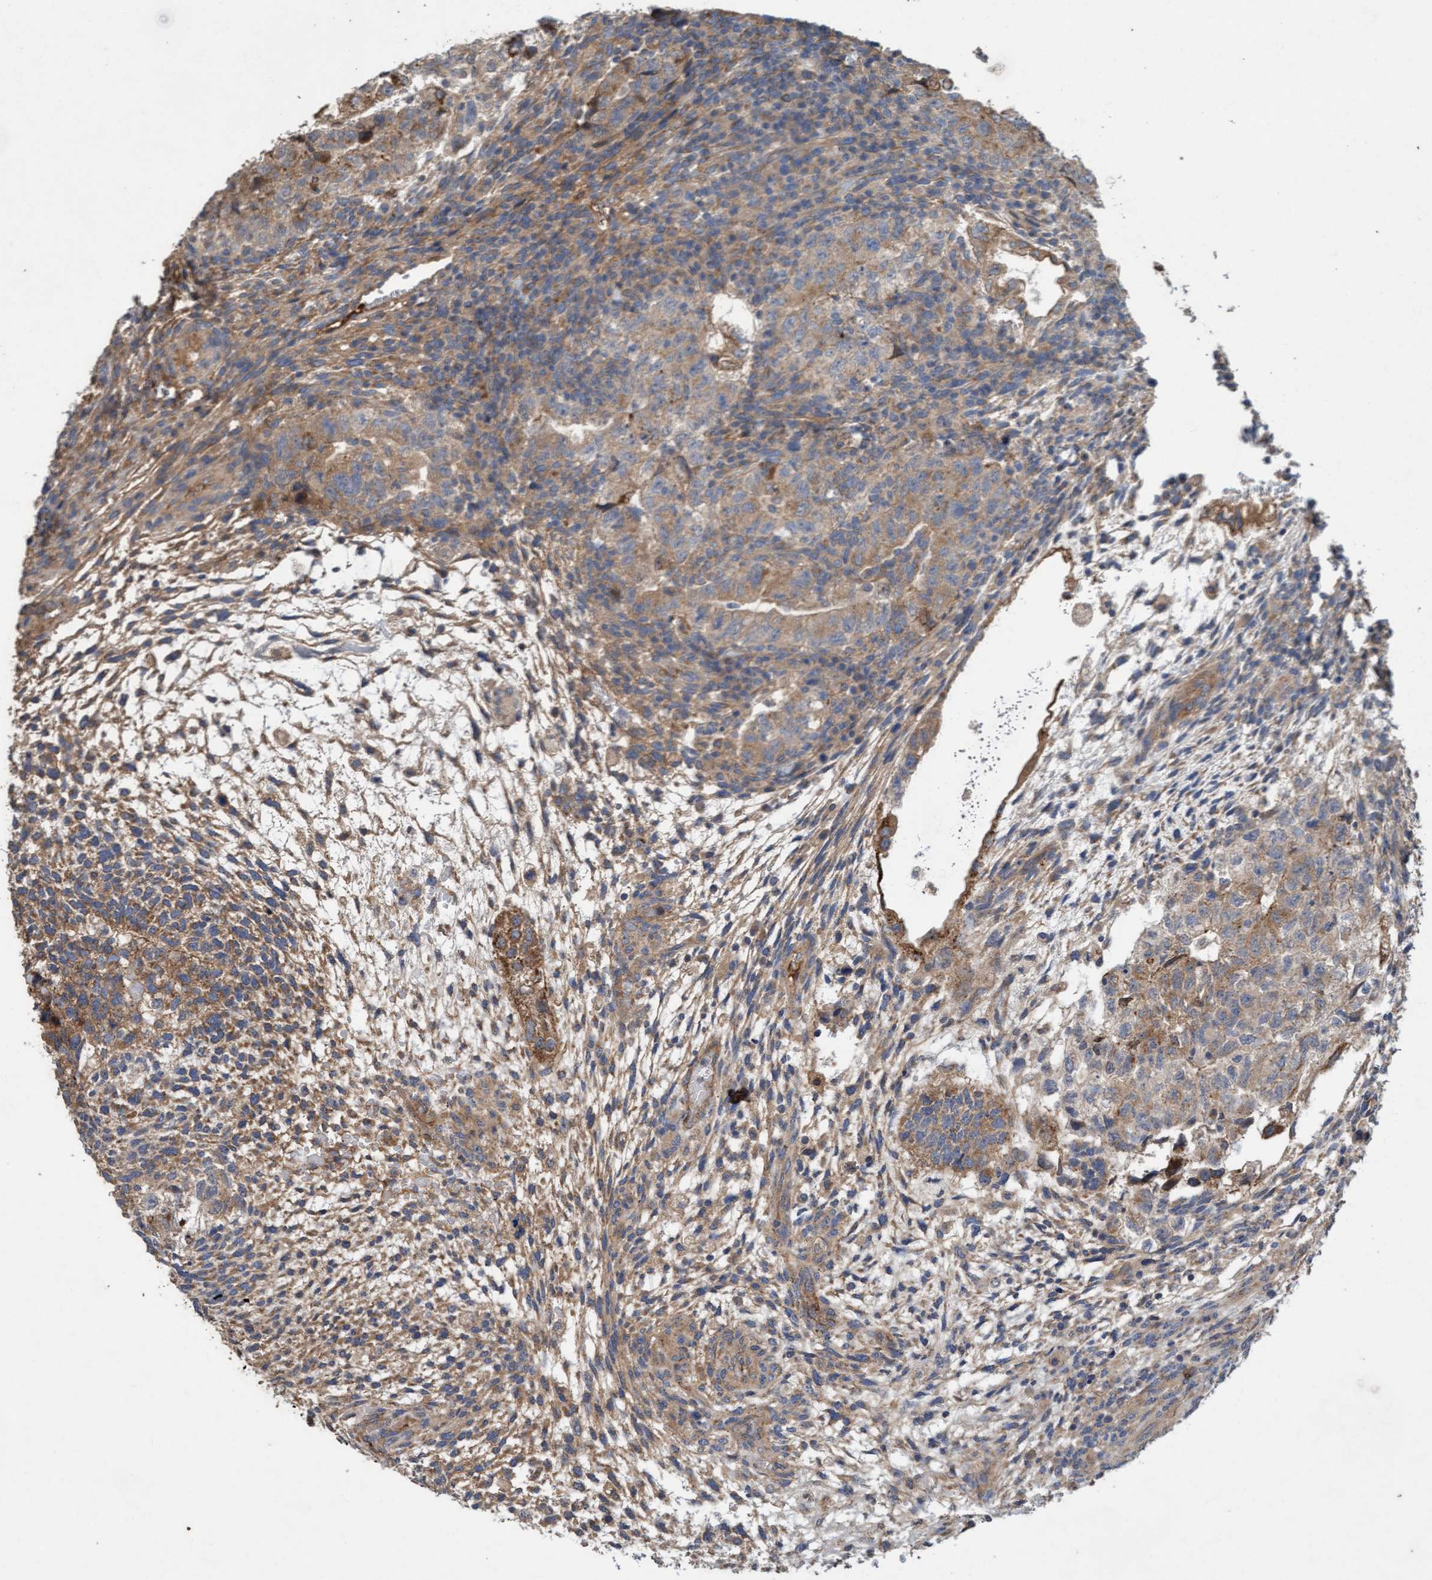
{"staining": {"intensity": "weak", "quantity": ">75%", "location": "cytoplasmic/membranous"}, "tissue": "testis cancer", "cell_type": "Tumor cells", "image_type": "cancer", "snomed": [{"axis": "morphology", "description": "Carcinoma, Embryonal, NOS"}, {"axis": "topography", "description": "Testis"}], "caption": "Tumor cells show low levels of weak cytoplasmic/membranous expression in approximately >75% of cells in human embryonal carcinoma (testis). The staining was performed using DAB, with brown indicating positive protein expression. Nuclei are stained blue with hematoxylin.", "gene": "DDHD2", "patient": {"sex": "male", "age": 36}}